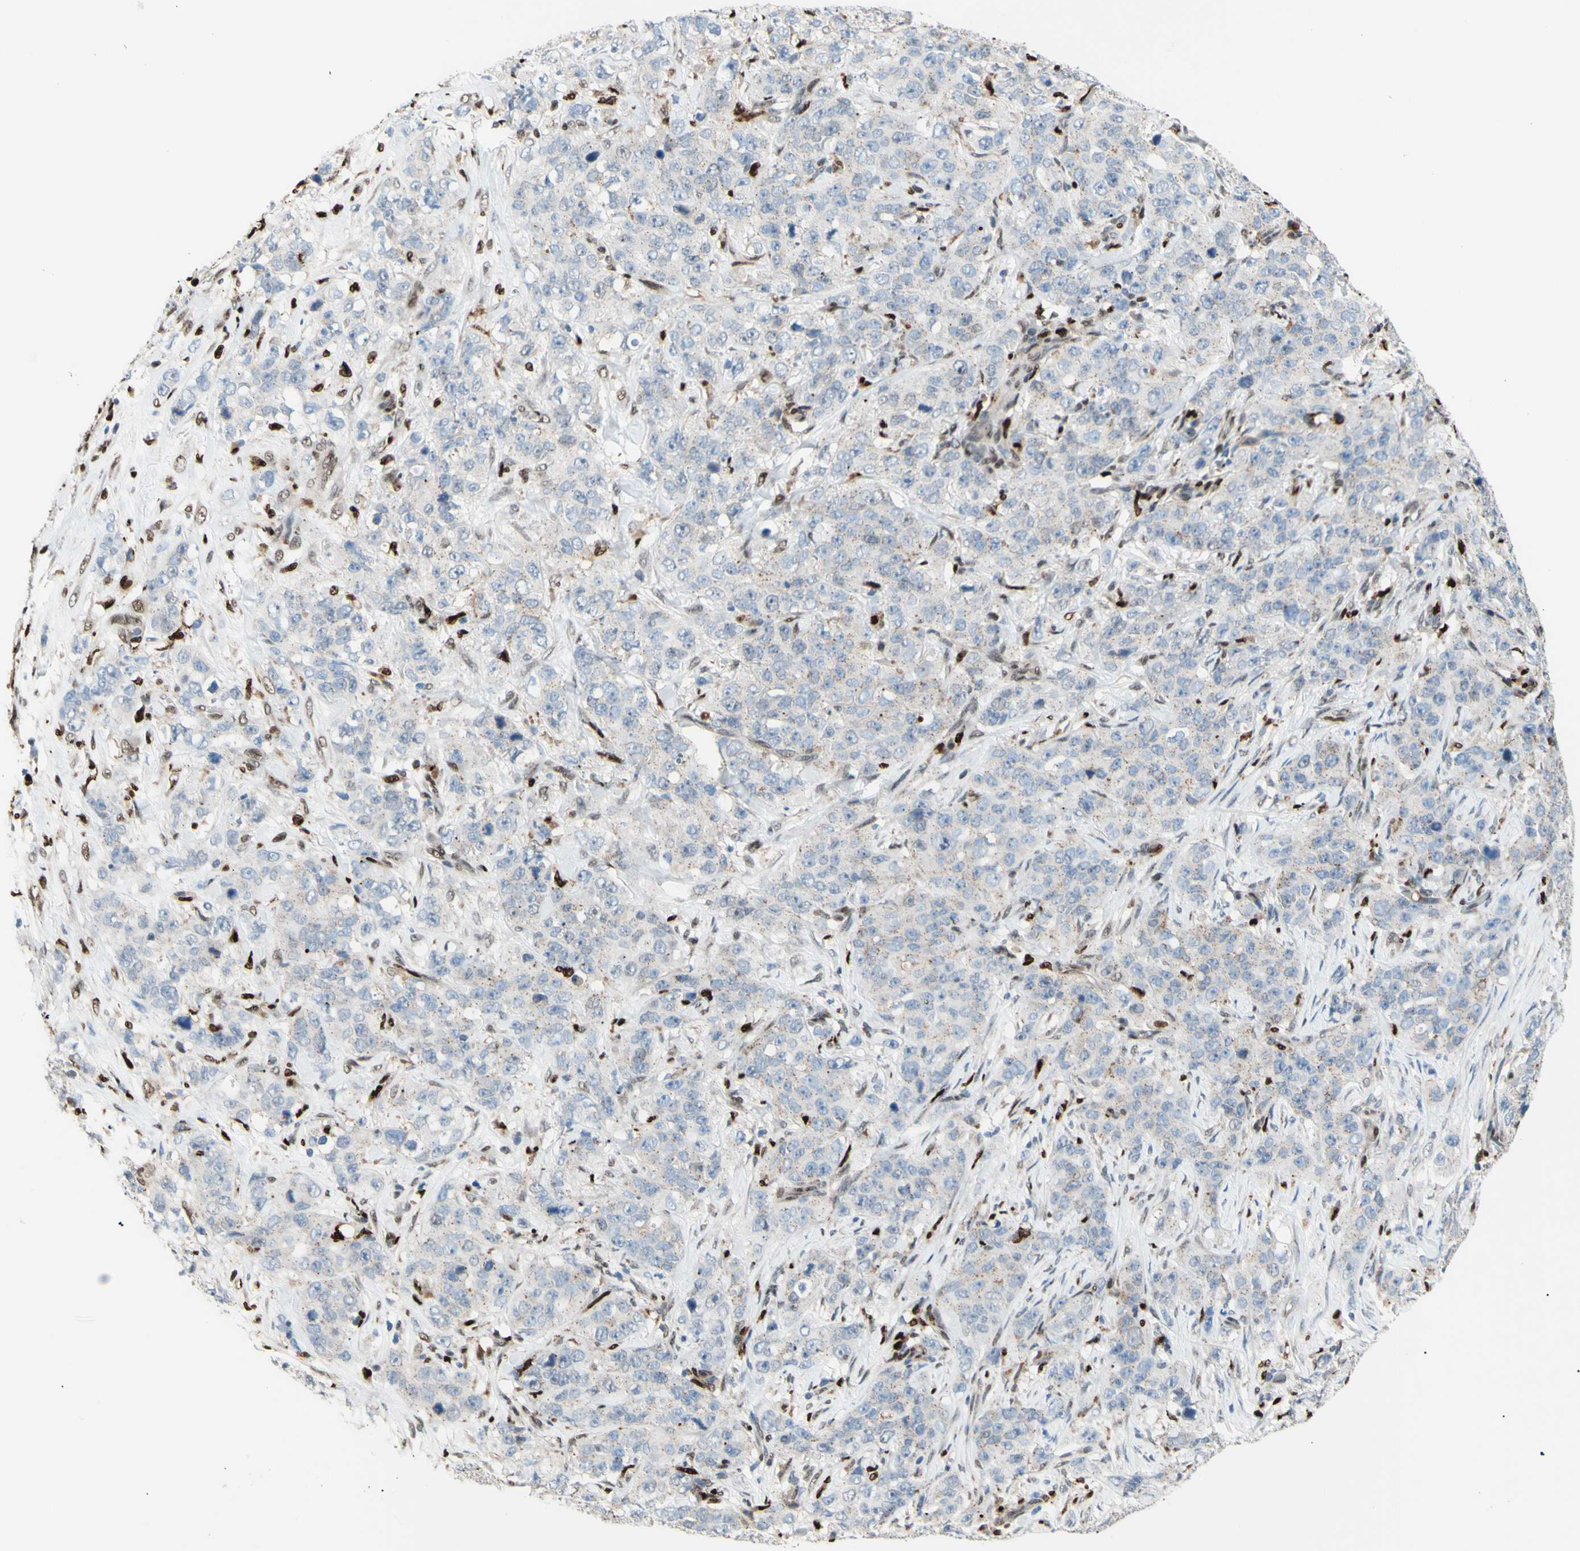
{"staining": {"intensity": "negative", "quantity": "none", "location": "none"}, "tissue": "stomach cancer", "cell_type": "Tumor cells", "image_type": "cancer", "snomed": [{"axis": "morphology", "description": "Adenocarcinoma, NOS"}, {"axis": "topography", "description": "Stomach"}], "caption": "A photomicrograph of stomach cancer stained for a protein demonstrates no brown staining in tumor cells.", "gene": "EED", "patient": {"sex": "male", "age": 48}}